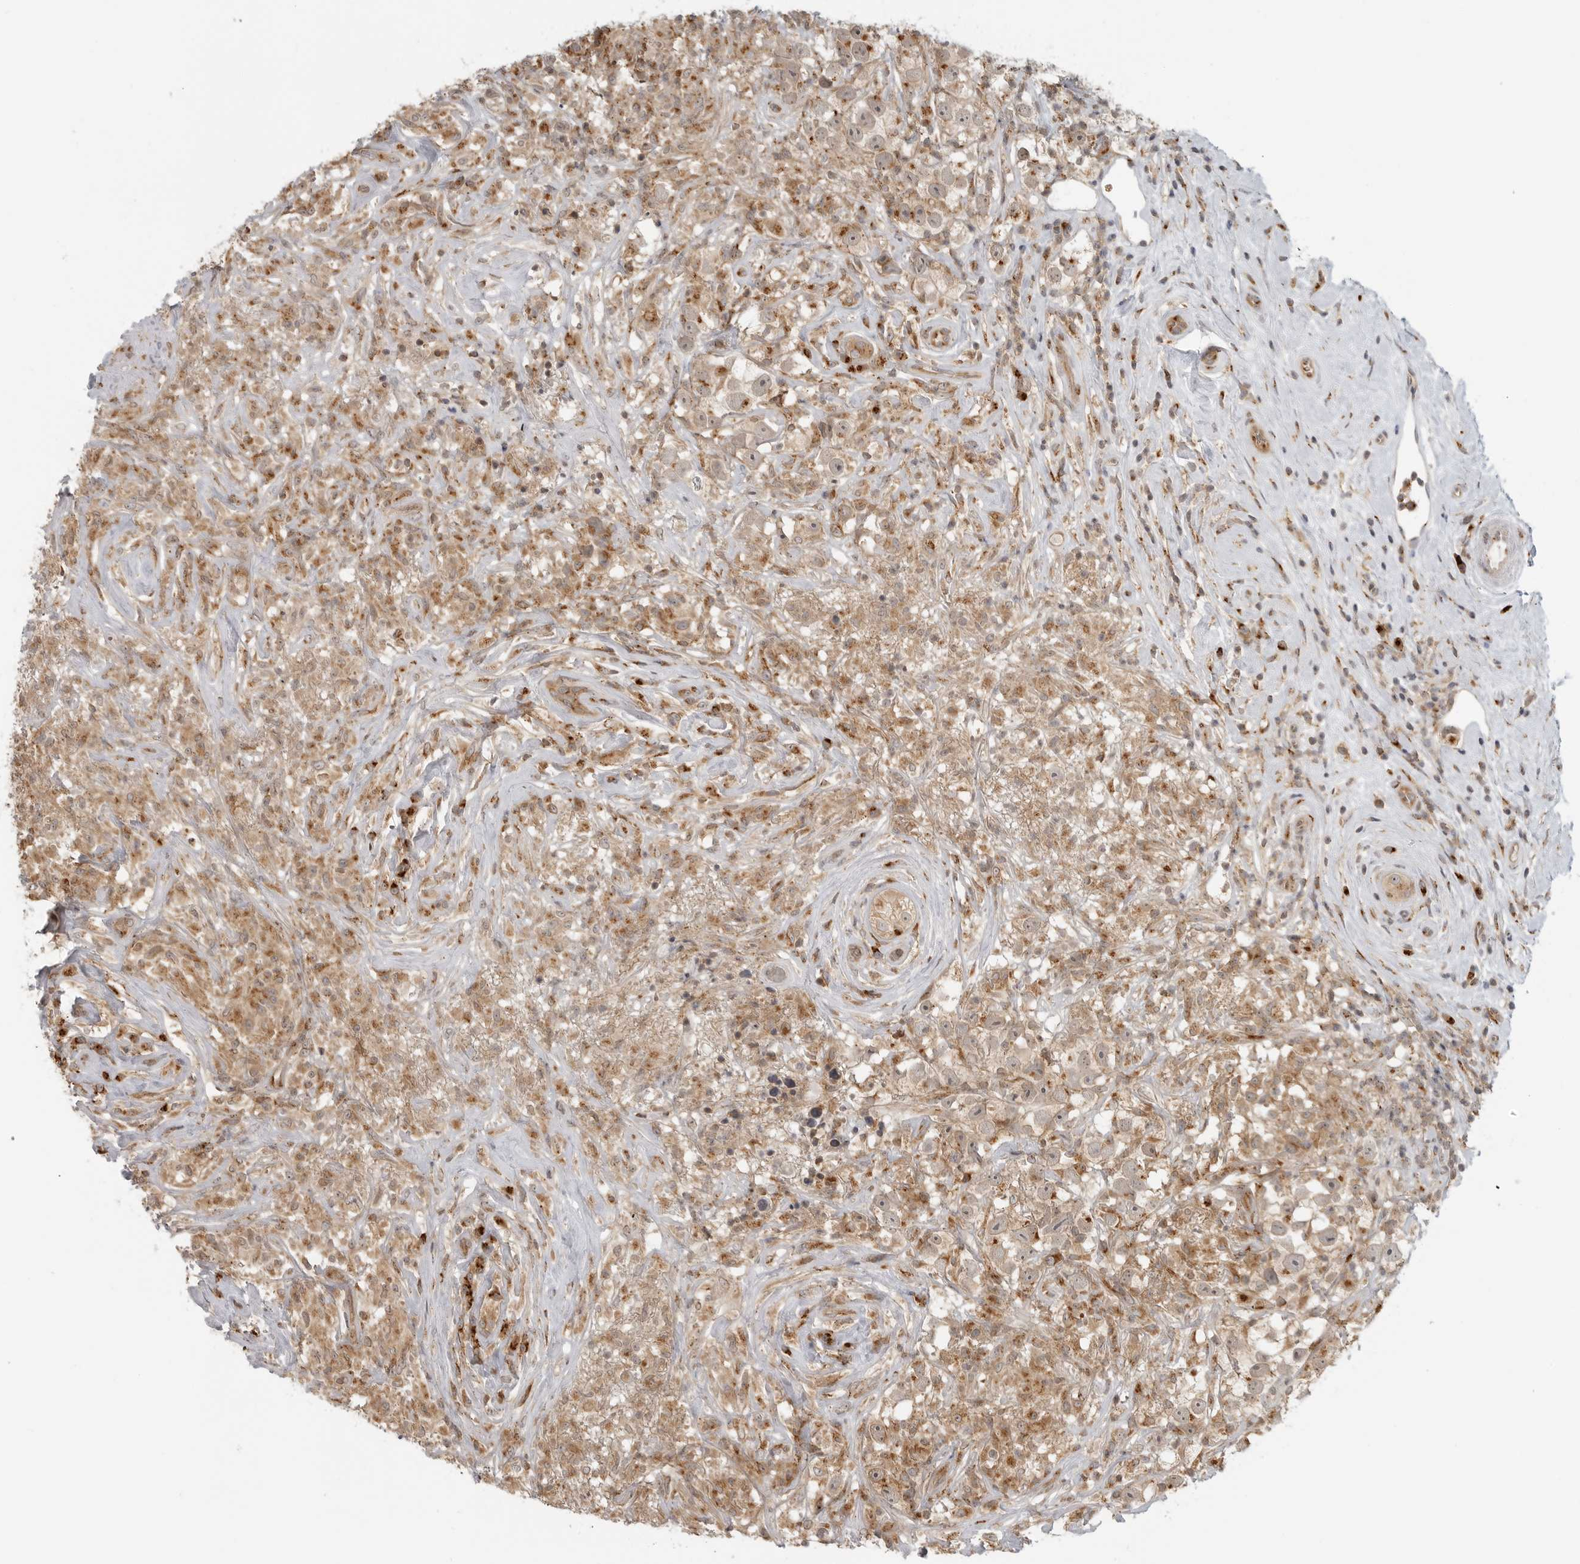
{"staining": {"intensity": "weak", "quantity": ">75%", "location": "cytoplasmic/membranous"}, "tissue": "testis cancer", "cell_type": "Tumor cells", "image_type": "cancer", "snomed": [{"axis": "morphology", "description": "Seminoma, NOS"}, {"axis": "topography", "description": "Testis"}], "caption": "There is low levels of weak cytoplasmic/membranous staining in tumor cells of testis cancer, as demonstrated by immunohistochemical staining (brown color).", "gene": "COPA", "patient": {"sex": "male", "age": 49}}